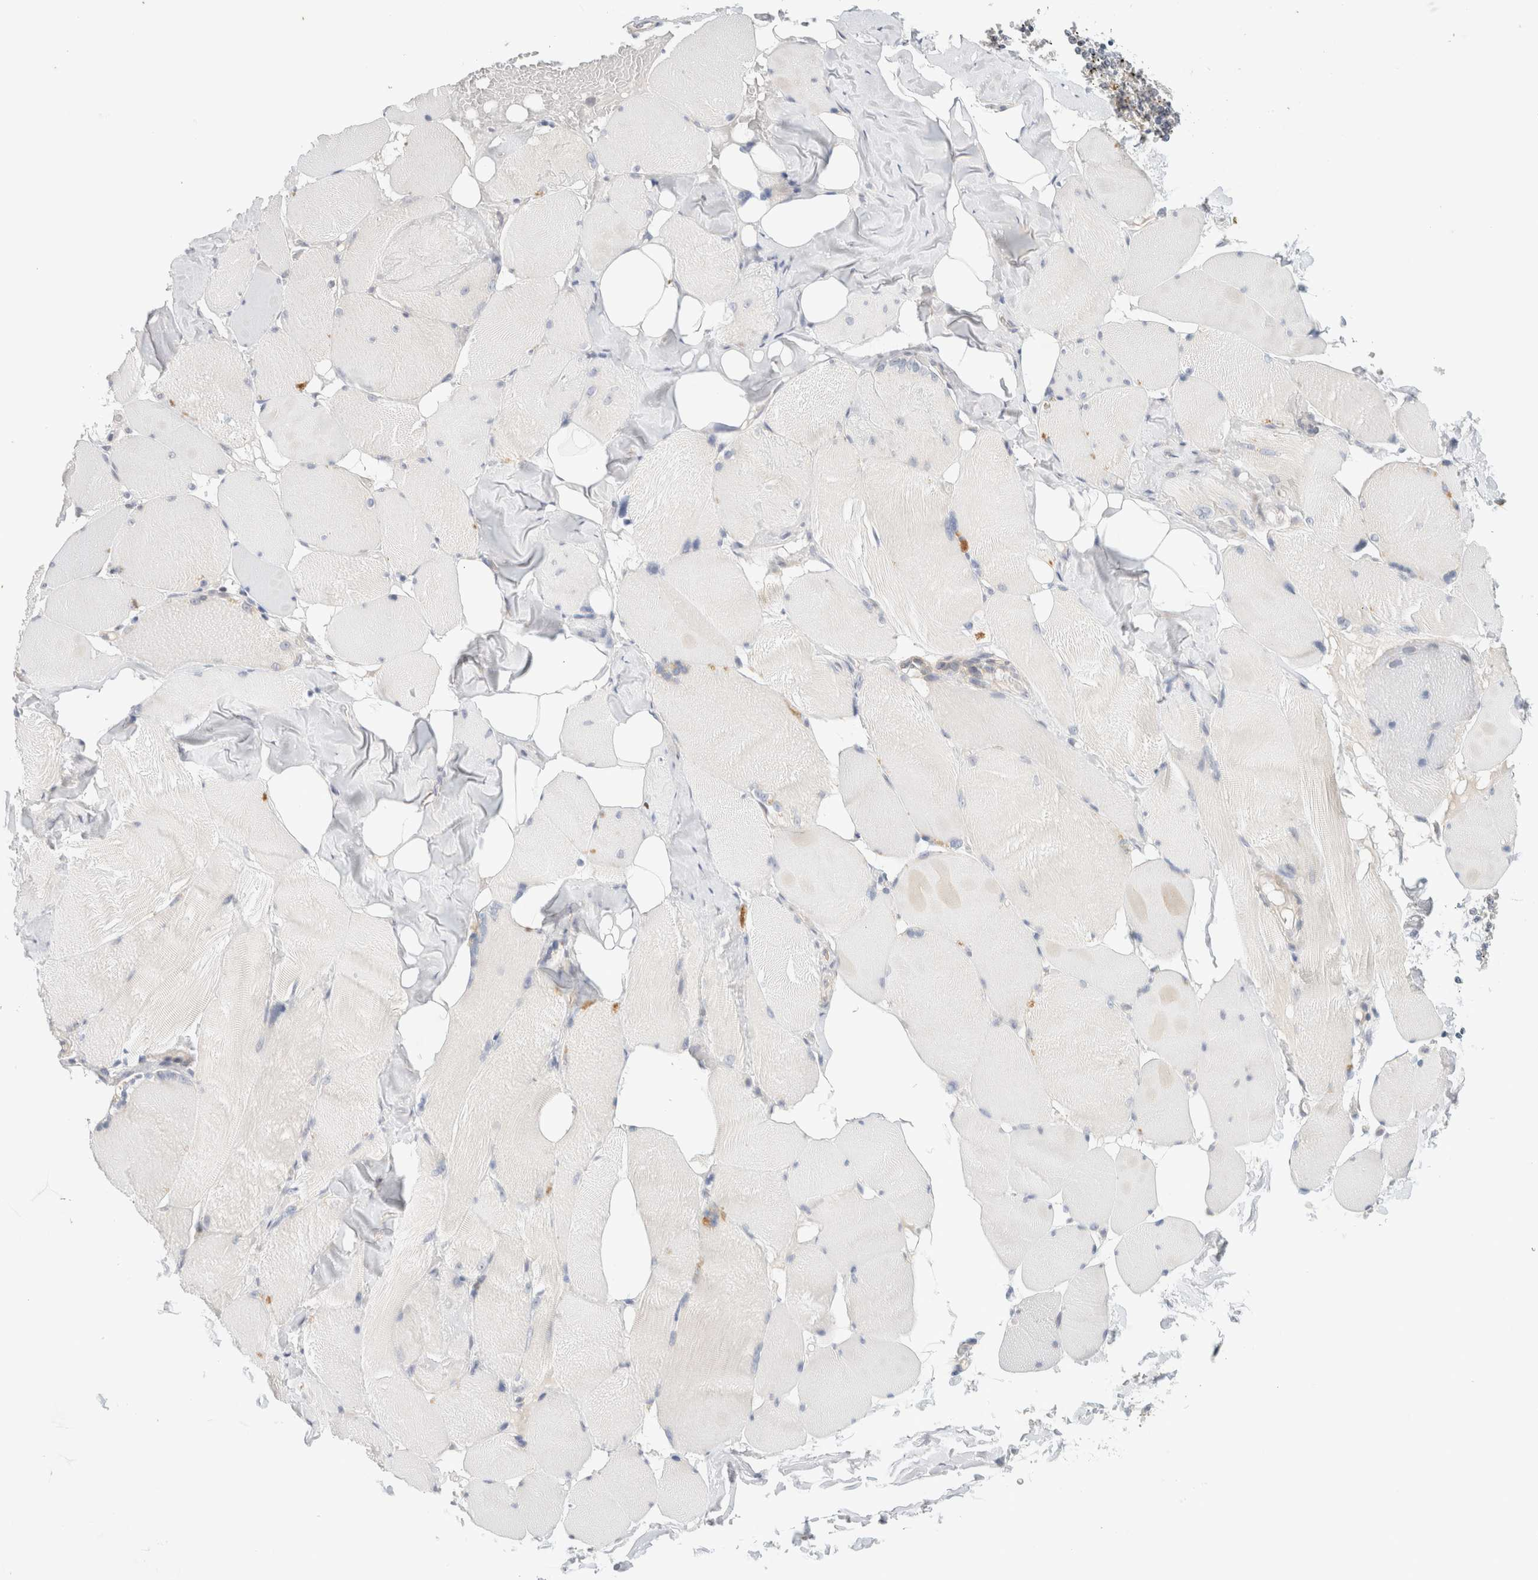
{"staining": {"intensity": "negative", "quantity": "none", "location": "none"}, "tissue": "skeletal muscle", "cell_type": "Myocytes", "image_type": "normal", "snomed": [{"axis": "morphology", "description": "Normal tissue, NOS"}, {"axis": "topography", "description": "Skin"}, {"axis": "topography", "description": "Skeletal muscle"}], "caption": "The immunohistochemistry photomicrograph has no significant expression in myocytes of skeletal muscle.", "gene": "SPRTN", "patient": {"sex": "male", "age": 83}}